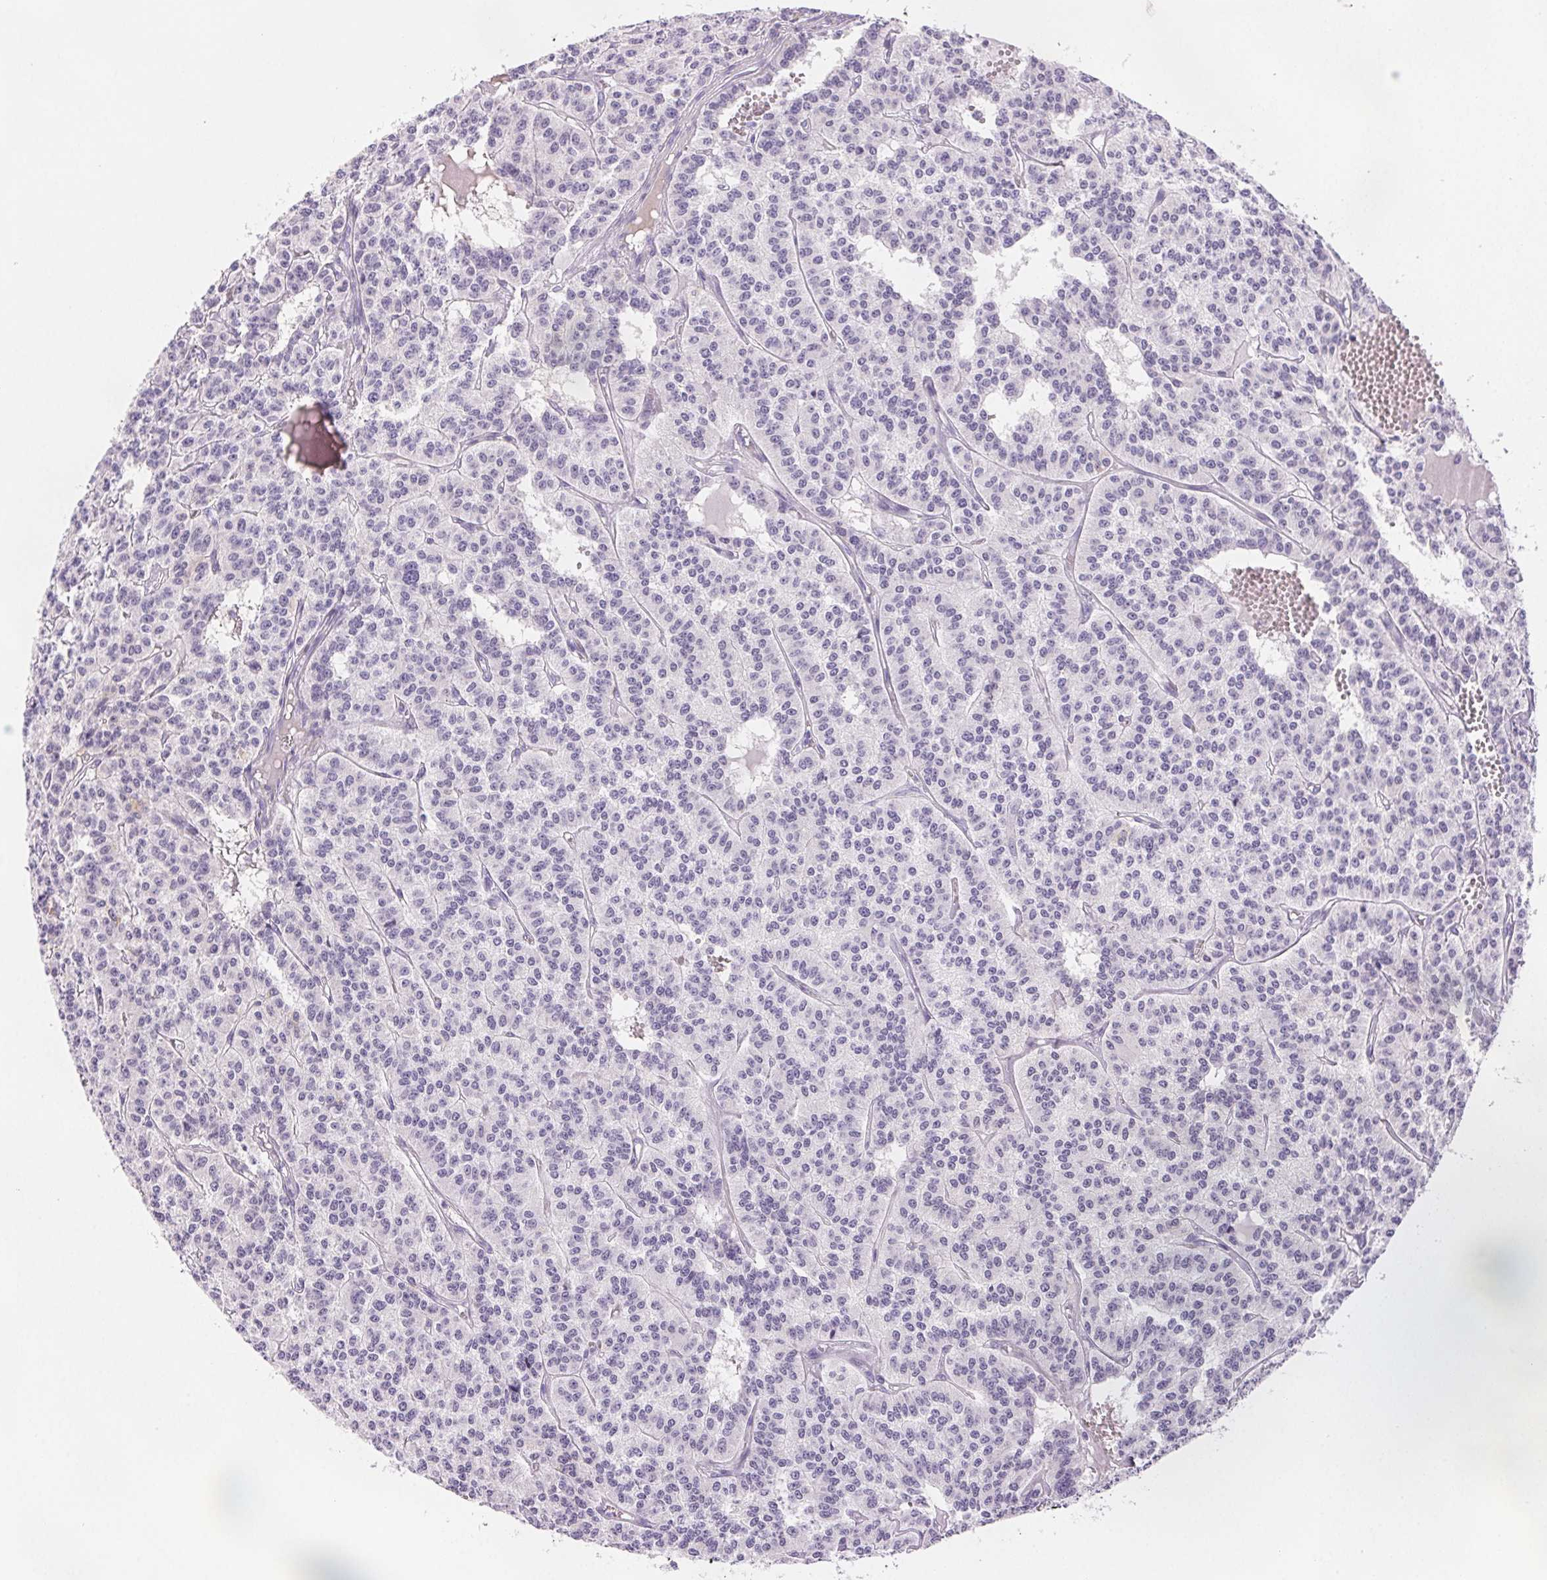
{"staining": {"intensity": "negative", "quantity": "none", "location": "none"}, "tissue": "carcinoid", "cell_type": "Tumor cells", "image_type": "cancer", "snomed": [{"axis": "morphology", "description": "Carcinoid, malignant, NOS"}, {"axis": "topography", "description": "Lung"}], "caption": "Tumor cells show no significant protein staining in carcinoid.", "gene": "BPIFB2", "patient": {"sex": "female", "age": 71}}